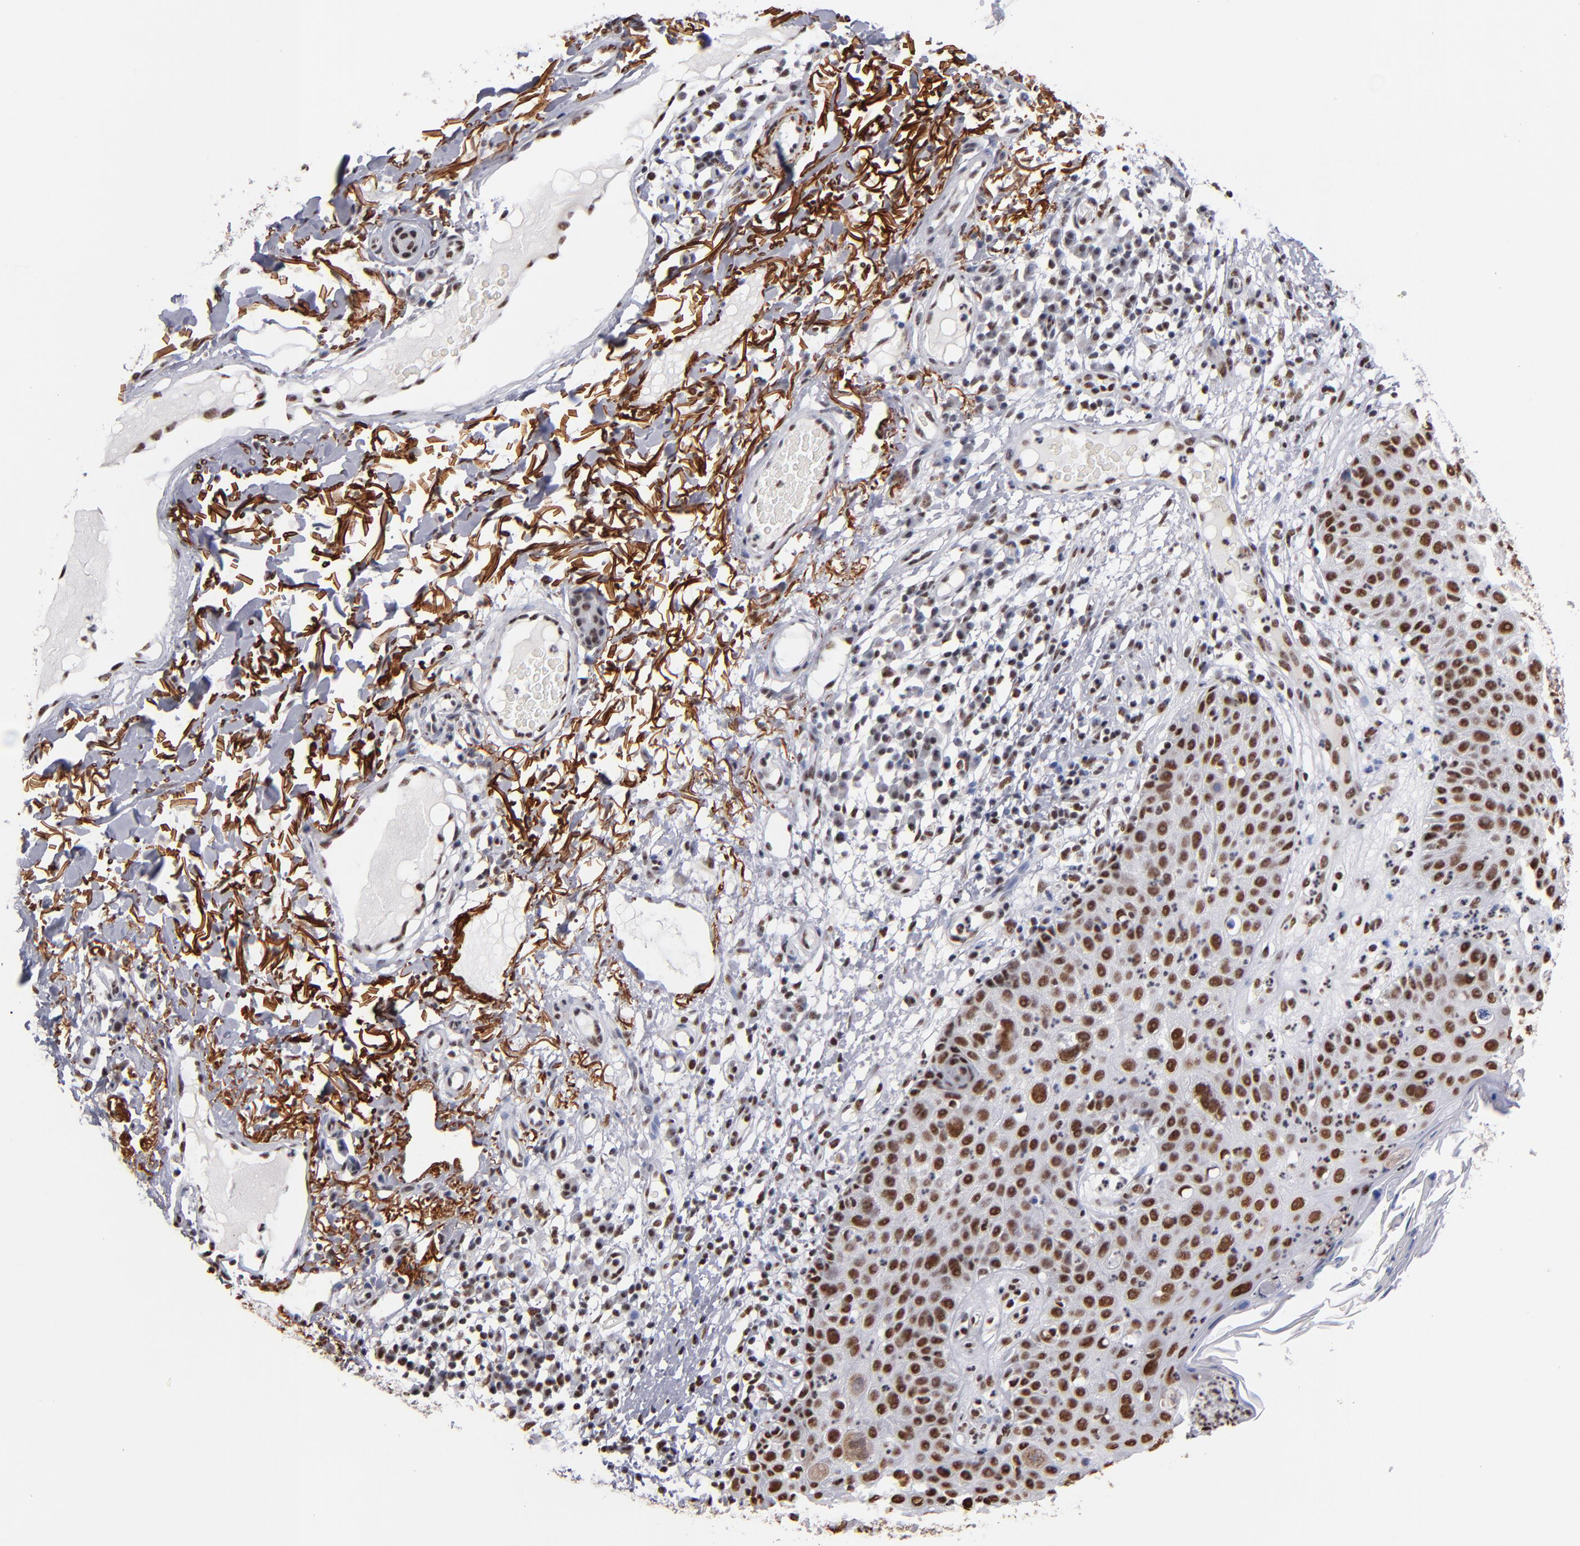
{"staining": {"intensity": "strong", "quantity": ">75%", "location": "nuclear"}, "tissue": "skin cancer", "cell_type": "Tumor cells", "image_type": "cancer", "snomed": [{"axis": "morphology", "description": "Squamous cell carcinoma, NOS"}, {"axis": "topography", "description": "Skin"}], "caption": "Protein staining of squamous cell carcinoma (skin) tissue demonstrates strong nuclear staining in about >75% of tumor cells.", "gene": "MN1", "patient": {"sex": "male", "age": 87}}